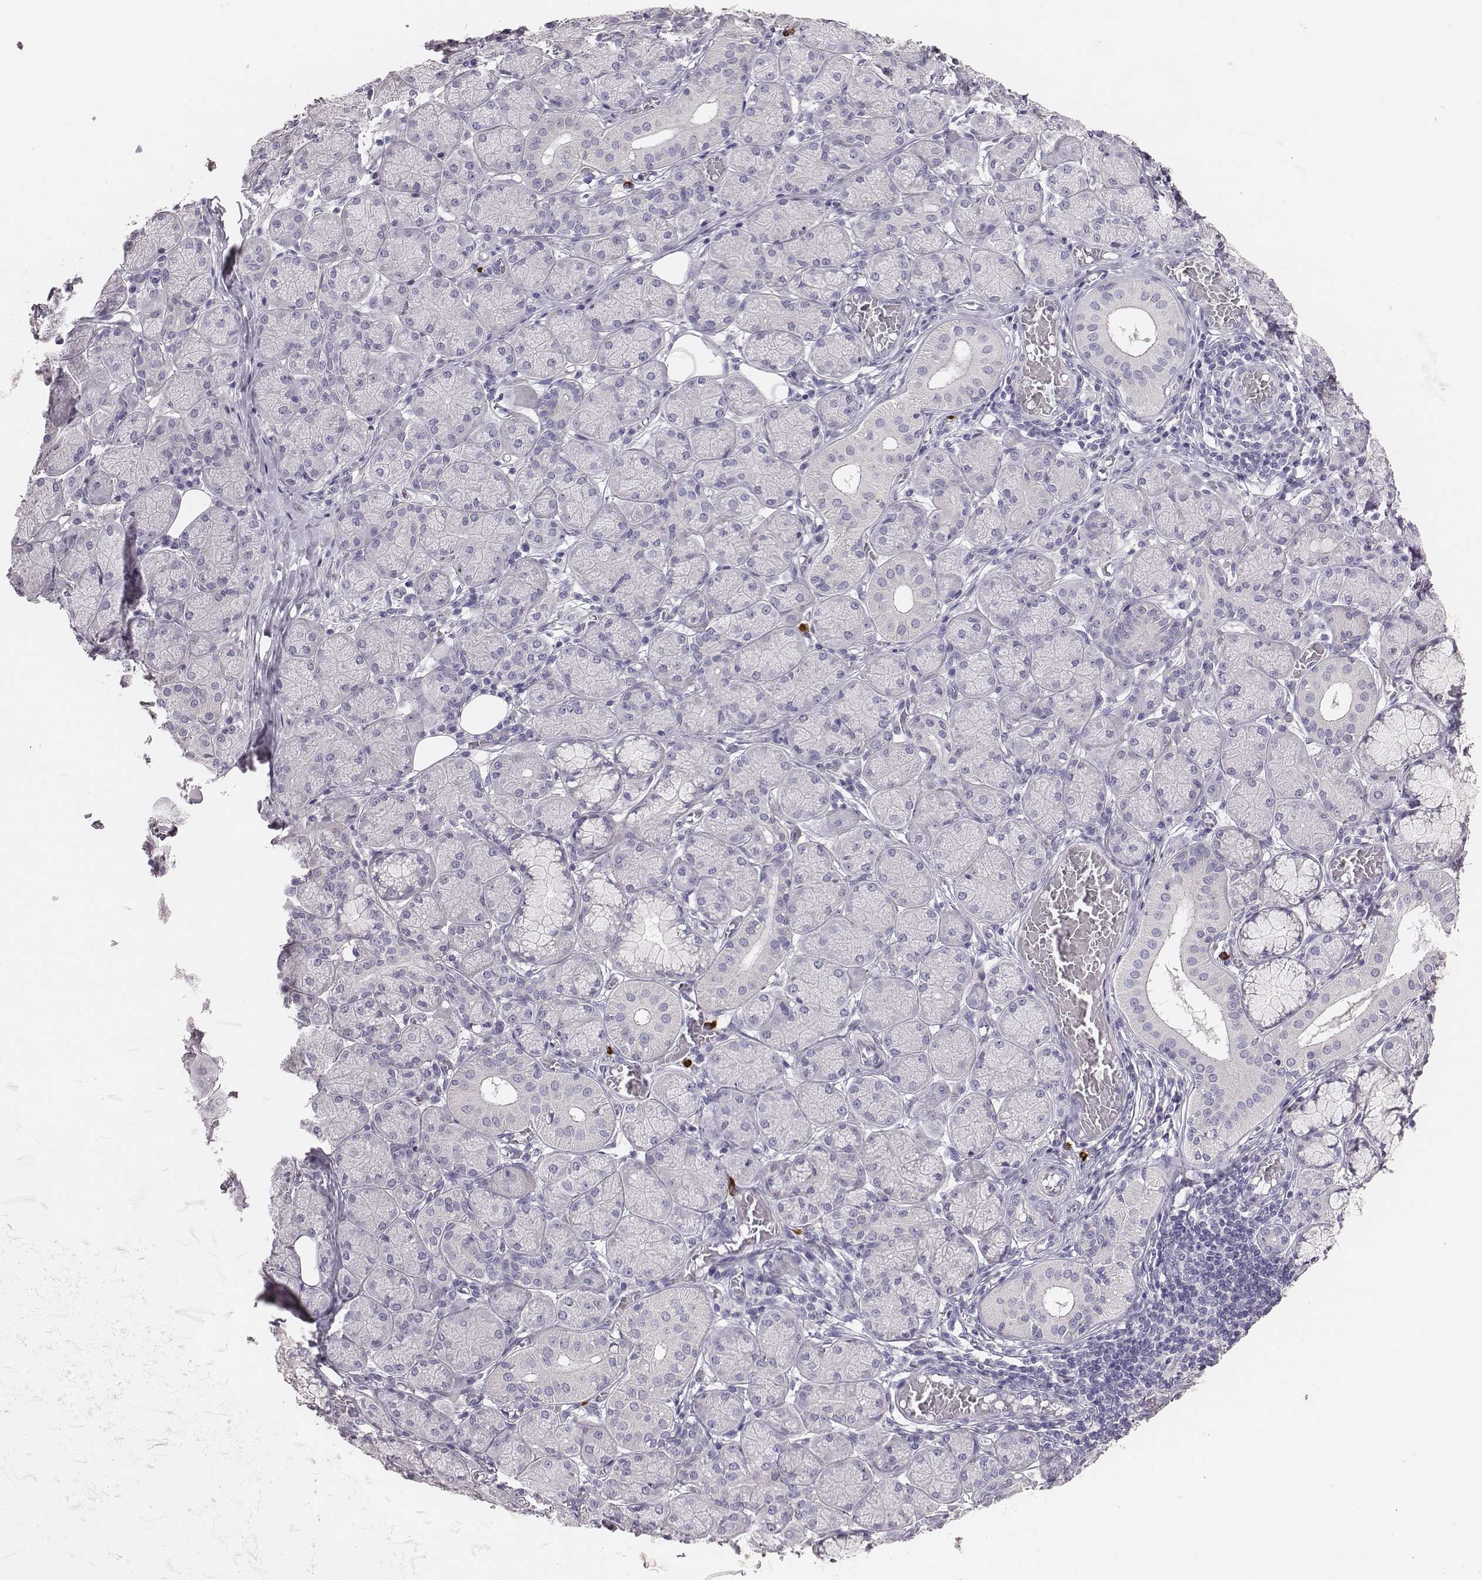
{"staining": {"intensity": "negative", "quantity": "none", "location": "none"}, "tissue": "salivary gland", "cell_type": "Glandular cells", "image_type": "normal", "snomed": [{"axis": "morphology", "description": "Normal tissue, NOS"}, {"axis": "topography", "description": "Salivary gland"}, {"axis": "topography", "description": "Peripheral nerve tissue"}], "caption": "High magnification brightfield microscopy of benign salivary gland stained with DAB (3,3'-diaminobenzidine) (brown) and counterstained with hematoxylin (blue): glandular cells show no significant positivity. (Stains: DAB immunohistochemistry (IHC) with hematoxylin counter stain, Microscopy: brightfield microscopy at high magnification).", "gene": "P2RY10", "patient": {"sex": "female", "age": 24}}